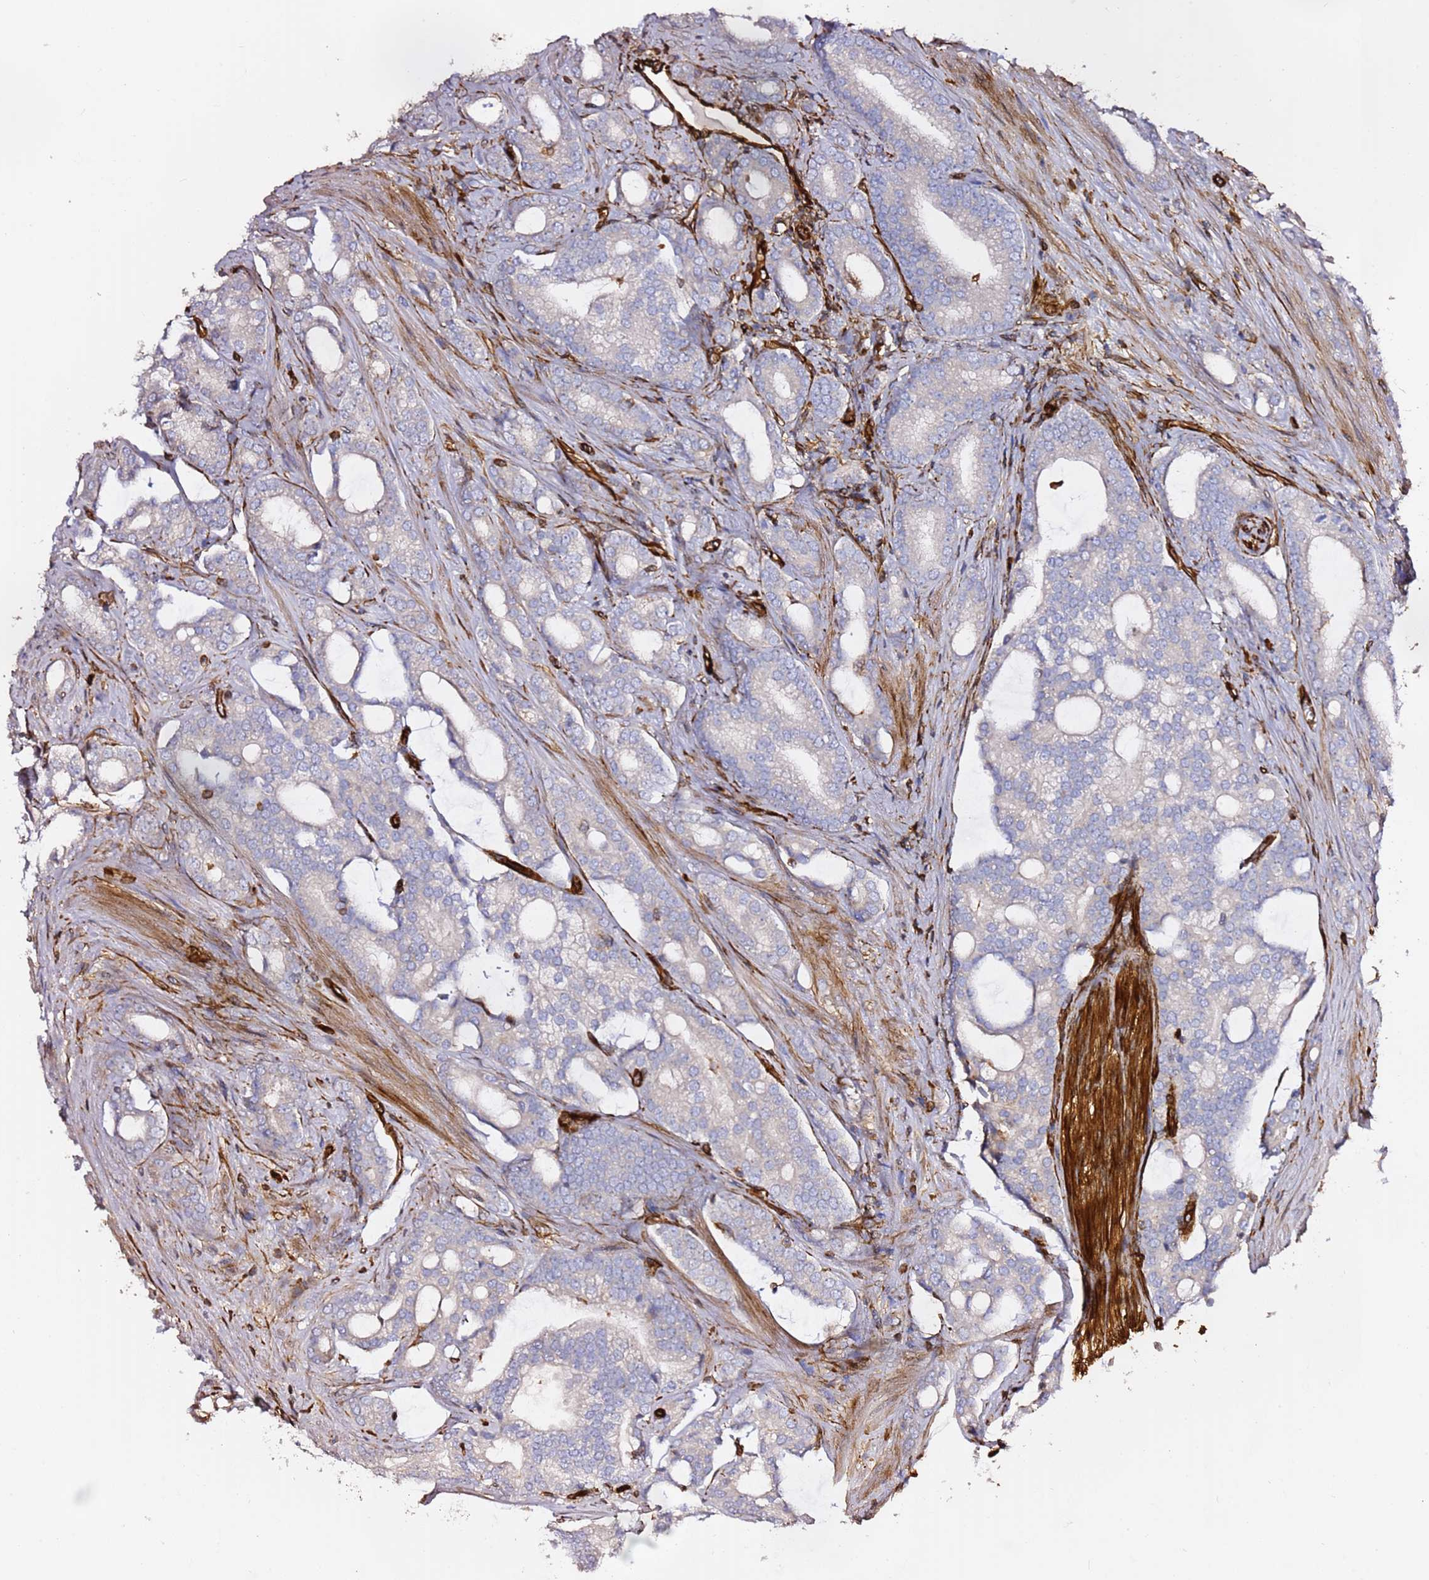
{"staining": {"intensity": "negative", "quantity": "none", "location": "none"}, "tissue": "prostate cancer", "cell_type": "Tumor cells", "image_type": "cancer", "snomed": [{"axis": "morphology", "description": "Adenocarcinoma, High grade"}, {"axis": "topography", "description": "Prostate"}], "caption": "DAB immunohistochemical staining of human prostate high-grade adenocarcinoma displays no significant staining in tumor cells. (DAB (3,3'-diaminobenzidine) IHC visualized using brightfield microscopy, high magnification).", "gene": "MRGPRE", "patient": {"sex": "male", "age": 63}}